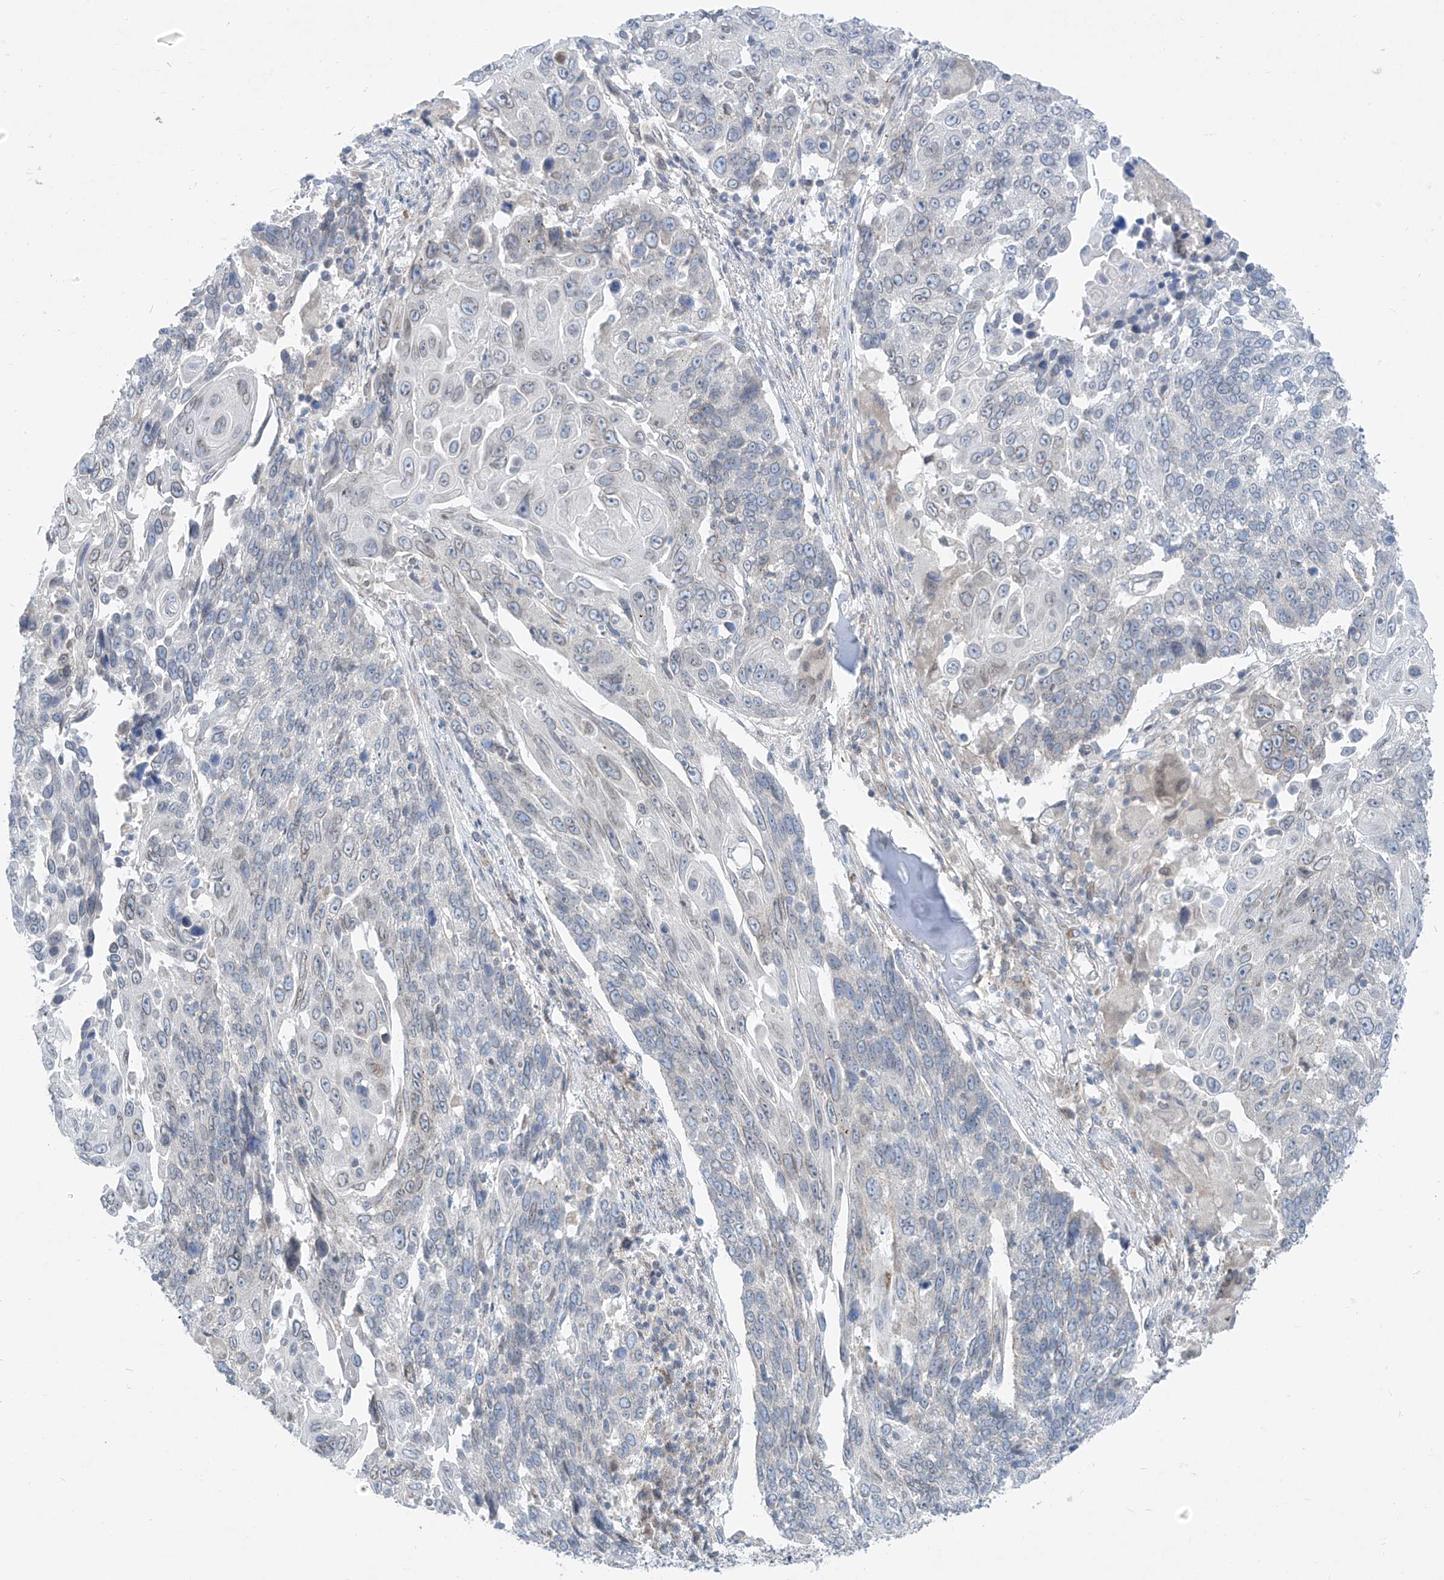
{"staining": {"intensity": "negative", "quantity": "none", "location": "none"}, "tissue": "lung cancer", "cell_type": "Tumor cells", "image_type": "cancer", "snomed": [{"axis": "morphology", "description": "Squamous cell carcinoma, NOS"}, {"axis": "topography", "description": "Lung"}], "caption": "Human squamous cell carcinoma (lung) stained for a protein using immunohistochemistry displays no expression in tumor cells.", "gene": "KRTAP25-1", "patient": {"sex": "male", "age": 66}}